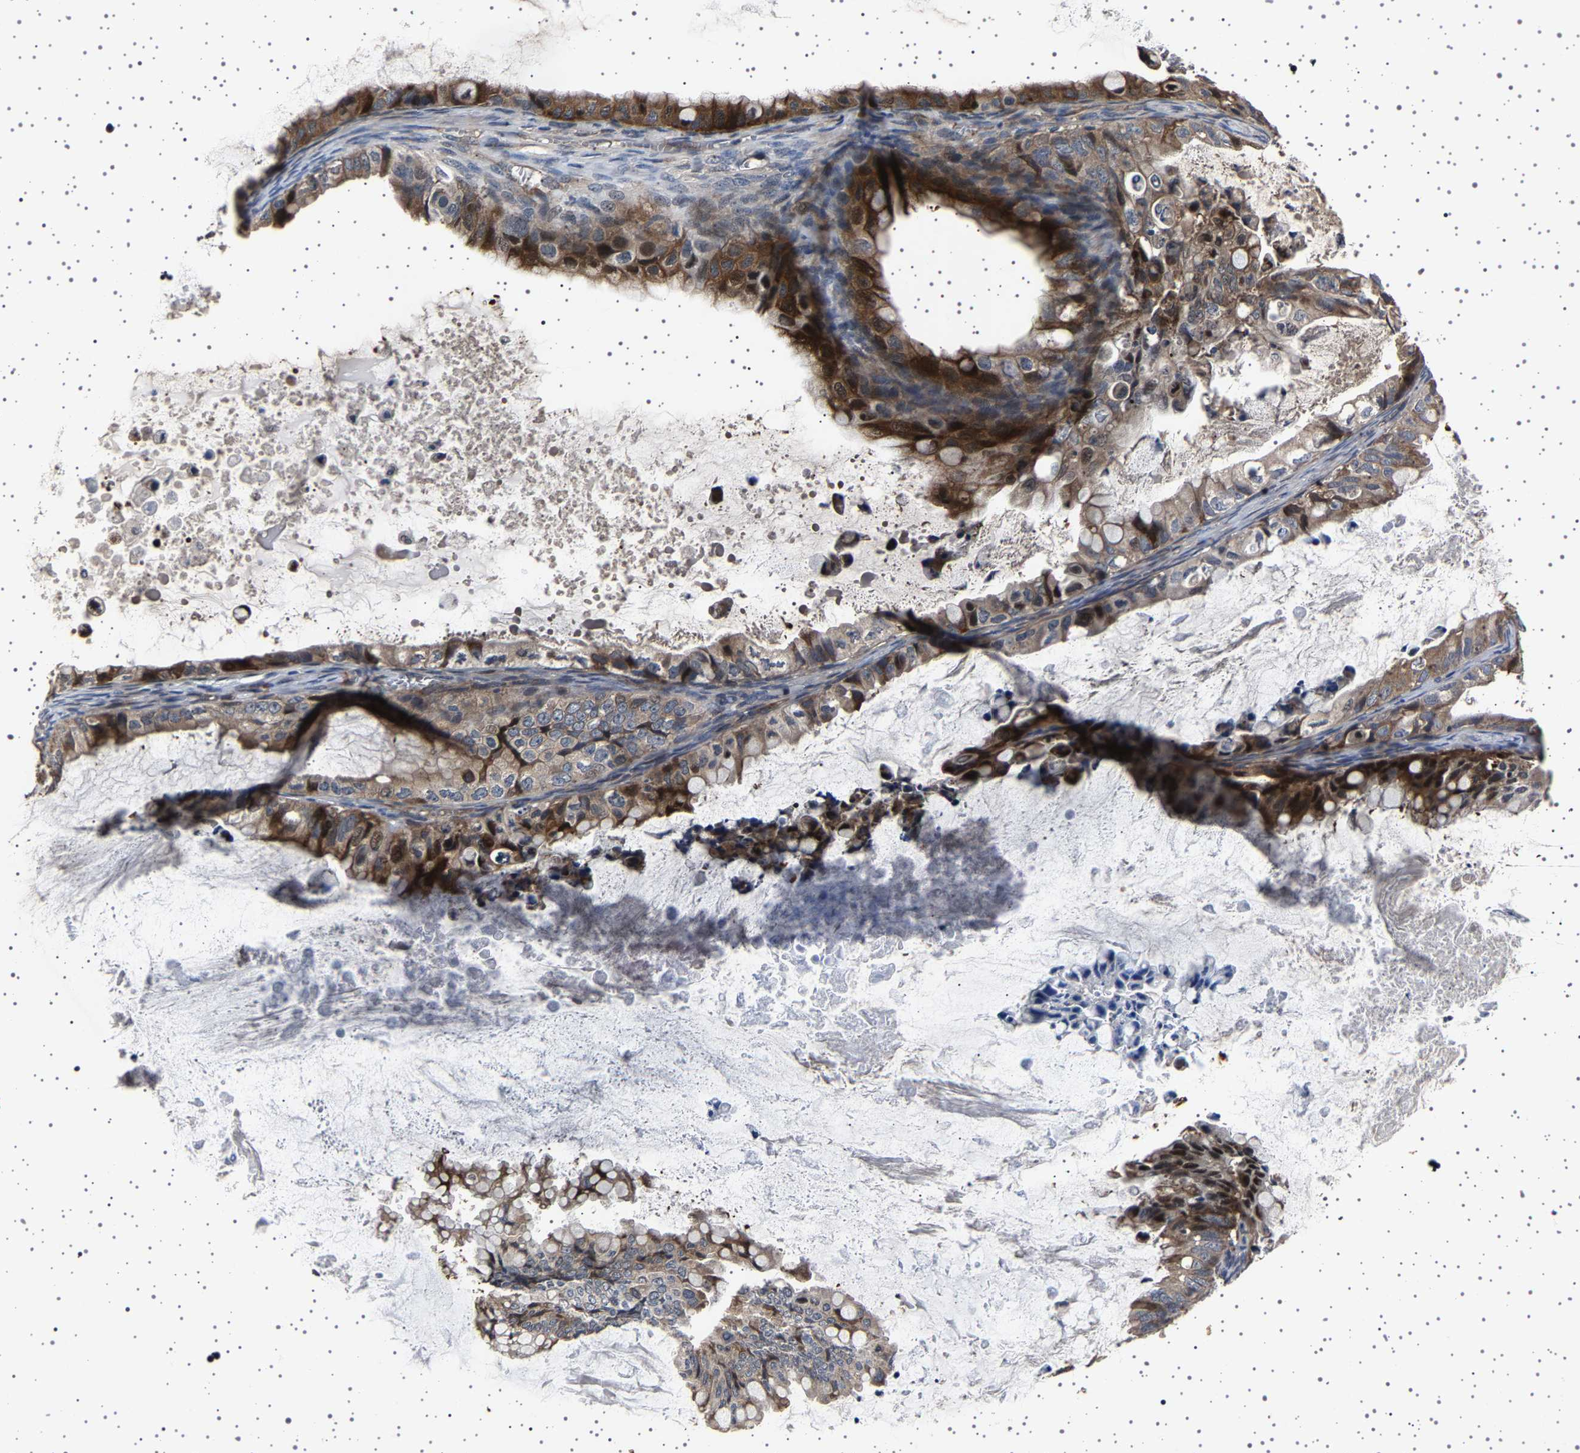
{"staining": {"intensity": "moderate", "quantity": ">75%", "location": "cytoplasmic/membranous"}, "tissue": "ovarian cancer", "cell_type": "Tumor cells", "image_type": "cancer", "snomed": [{"axis": "morphology", "description": "Cystadenocarcinoma, mucinous, NOS"}, {"axis": "topography", "description": "Ovary"}], "caption": "The immunohistochemical stain highlights moderate cytoplasmic/membranous staining in tumor cells of ovarian mucinous cystadenocarcinoma tissue.", "gene": "NCKAP1", "patient": {"sex": "female", "age": 80}}